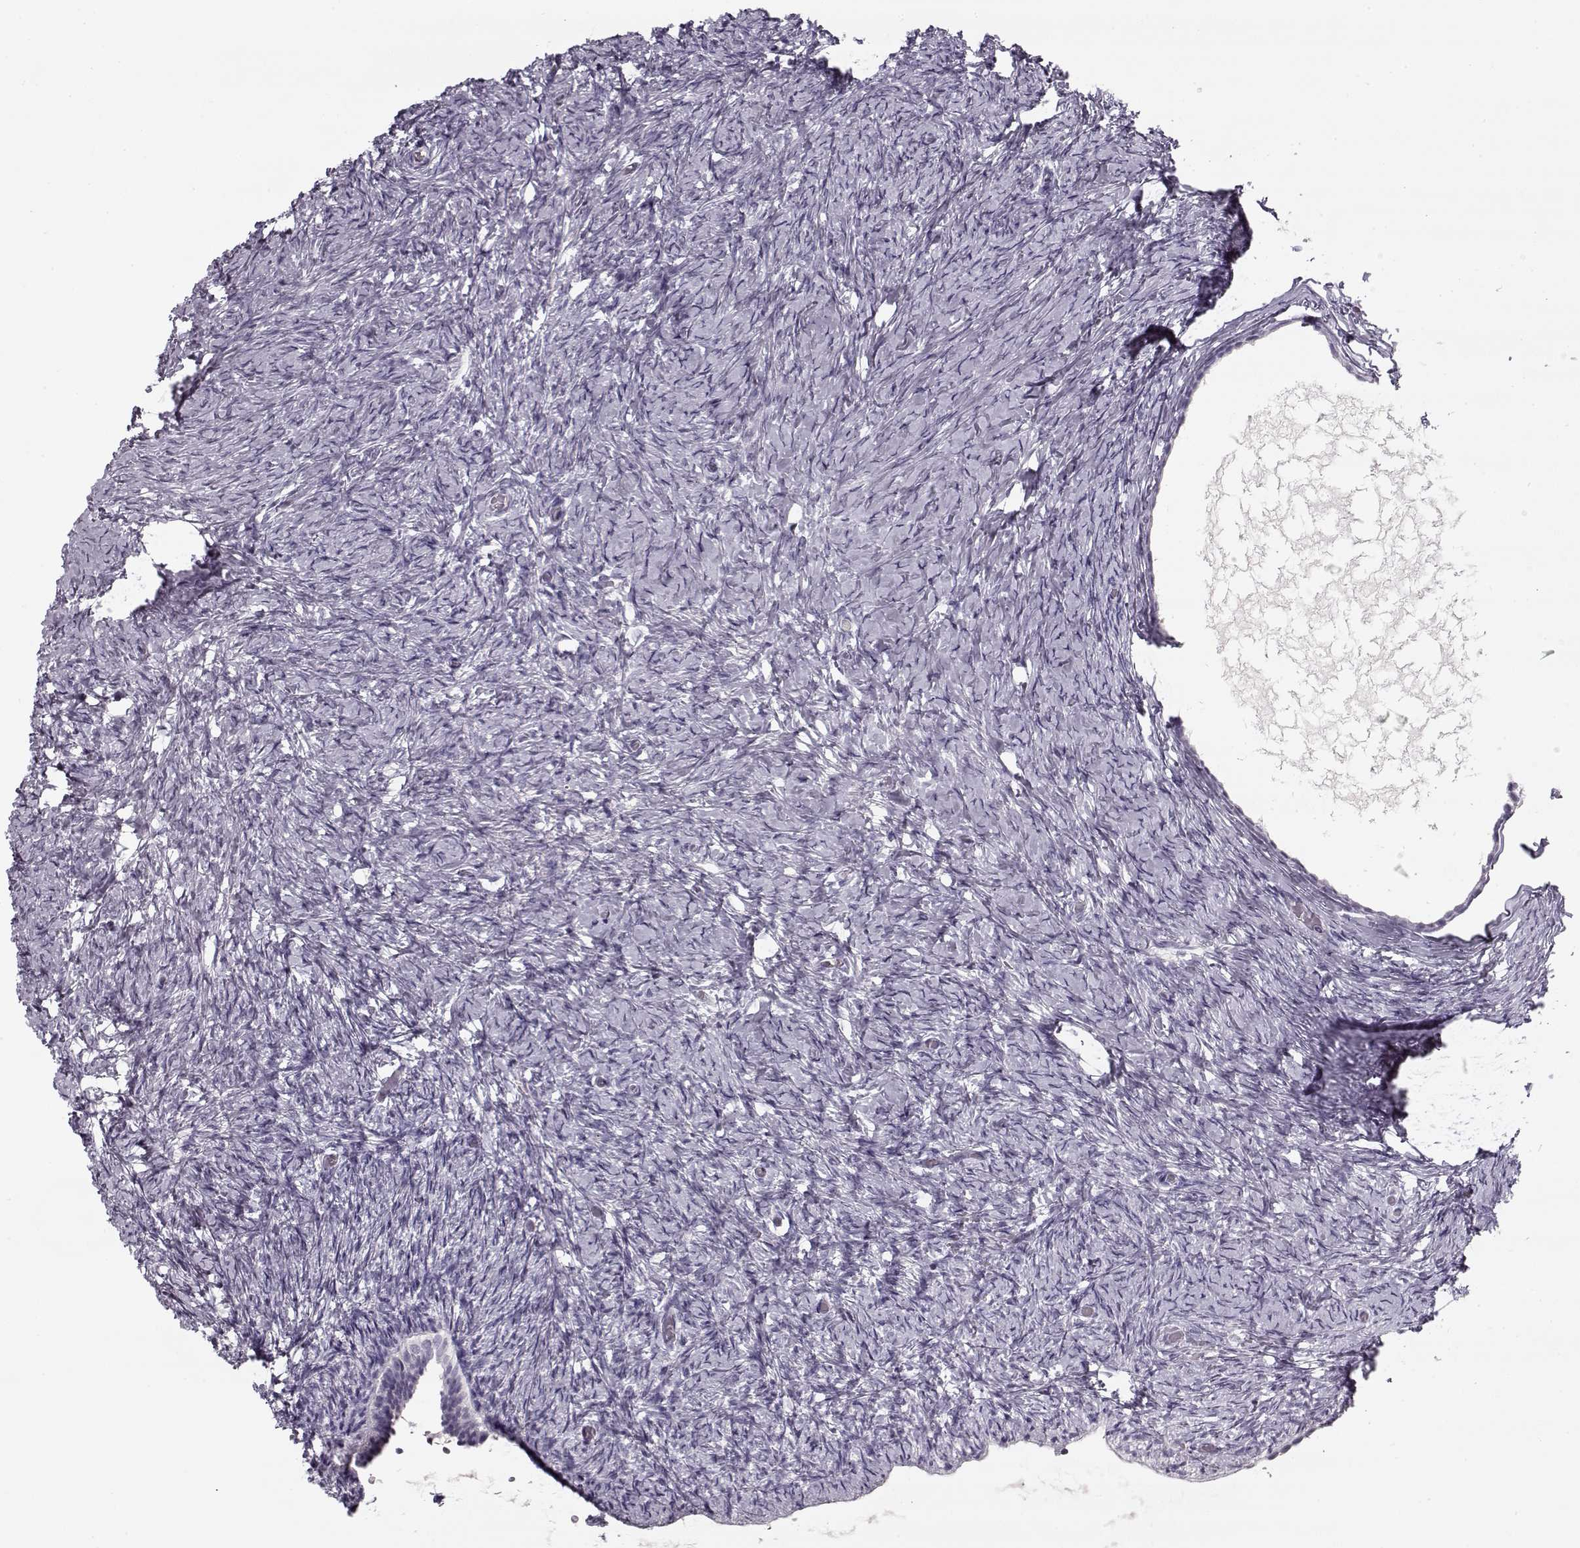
{"staining": {"intensity": "negative", "quantity": "none", "location": "none"}, "tissue": "ovary", "cell_type": "Ovarian stroma cells", "image_type": "normal", "snomed": [{"axis": "morphology", "description": "Normal tissue, NOS"}, {"axis": "topography", "description": "Ovary"}], "caption": "Immunohistochemistry (IHC) of benign ovary exhibits no staining in ovarian stroma cells.", "gene": "PNMT", "patient": {"sex": "female", "age": 39}}